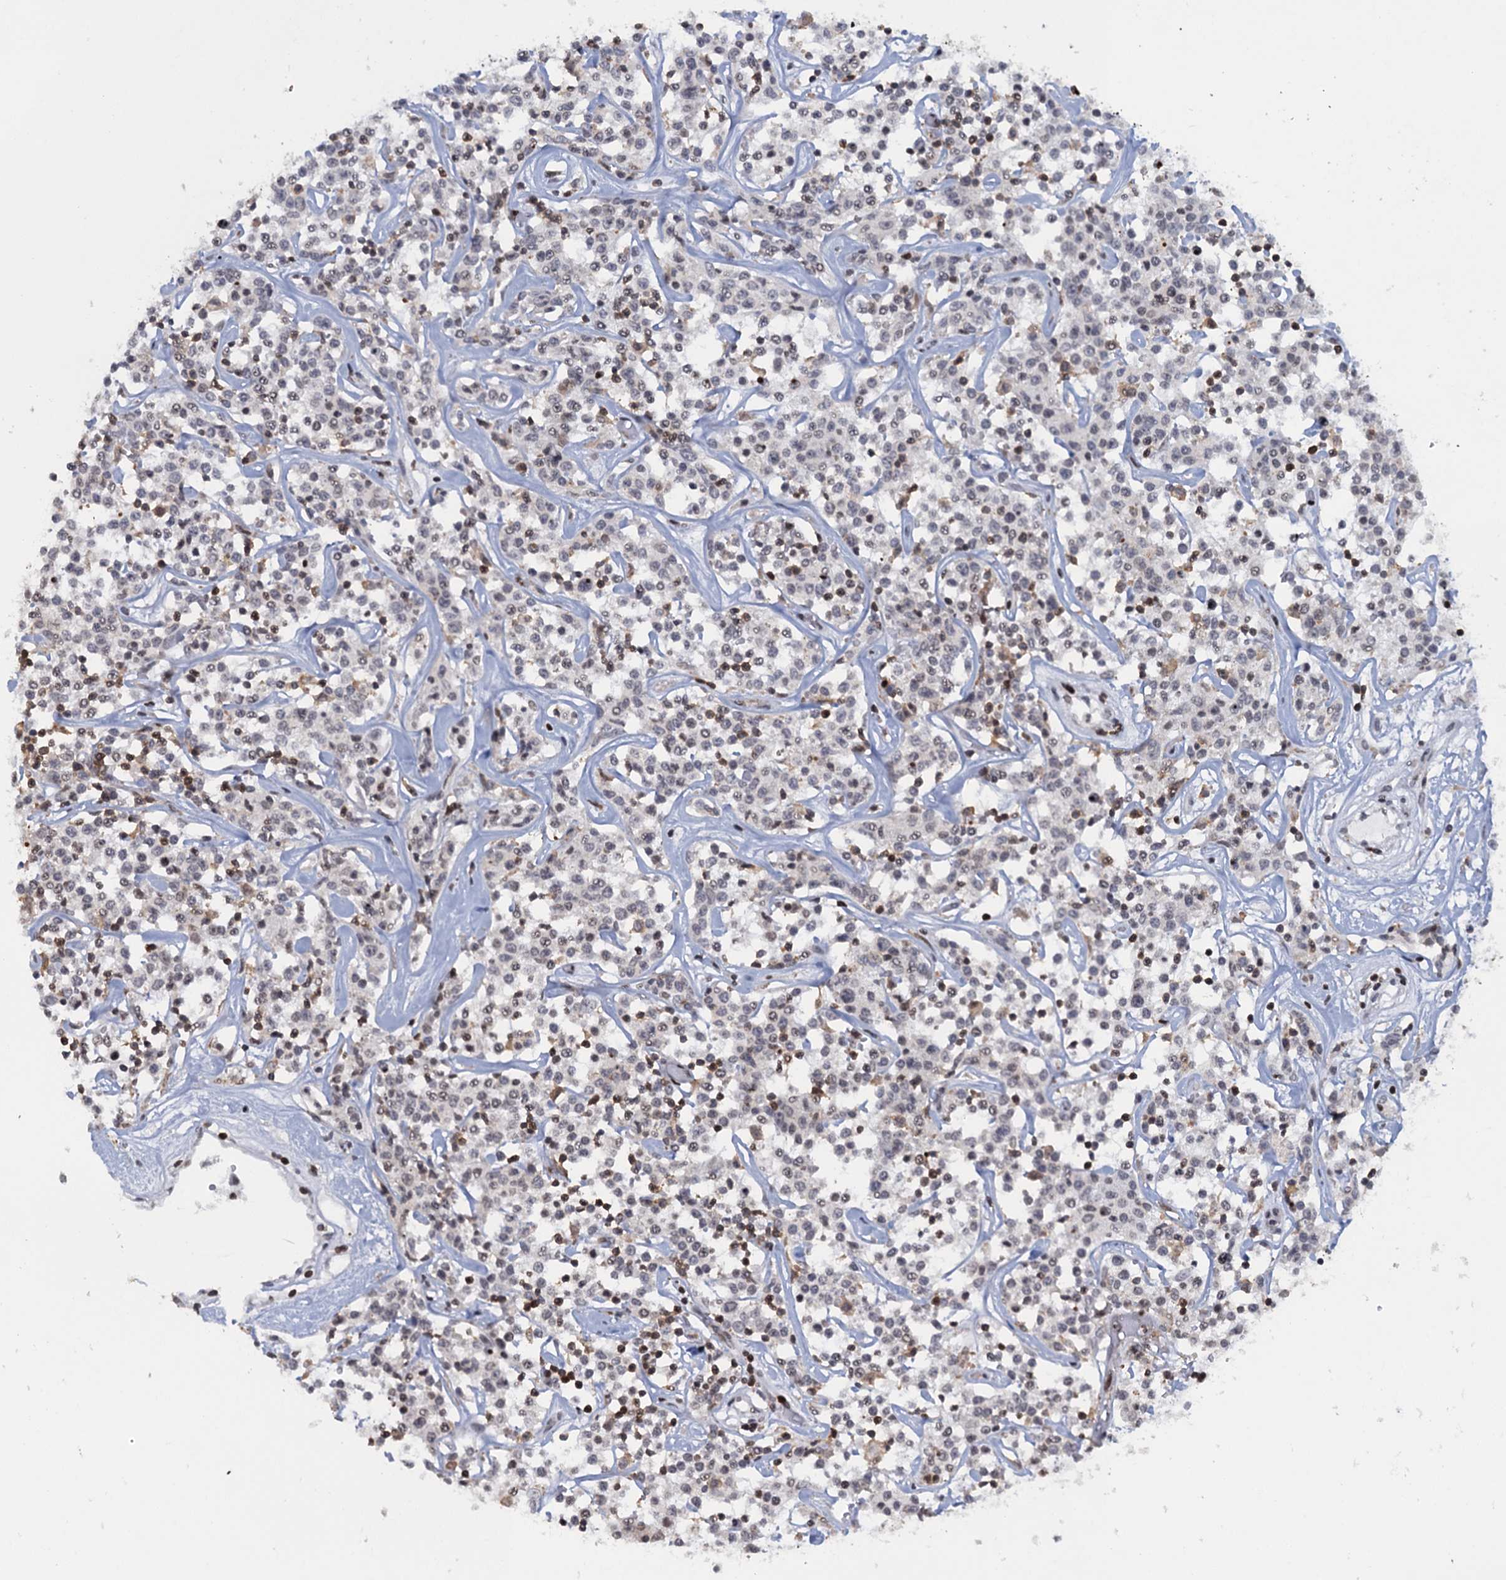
{"staining": {"intensity": "negative", "quantity": "none", "location": "none"}, "tissue": "lymphoma", "cell_type": "Tumor cells", "image_type": "cancer", "snomed": [{"axis": "morphology", "description": "Malignant lymphoma, non-Hodgkin's type, Low grade"}, {"axis": "topography", "description": "Small intestine"}], "caption": "Immunohistochemical staining of low-grade malignant lymphoma, non-Hodgkin's type exhibits no significant expression in tumor cells.", "gene": "FYB1", "patient": {"sex": "female", "age": 59}}